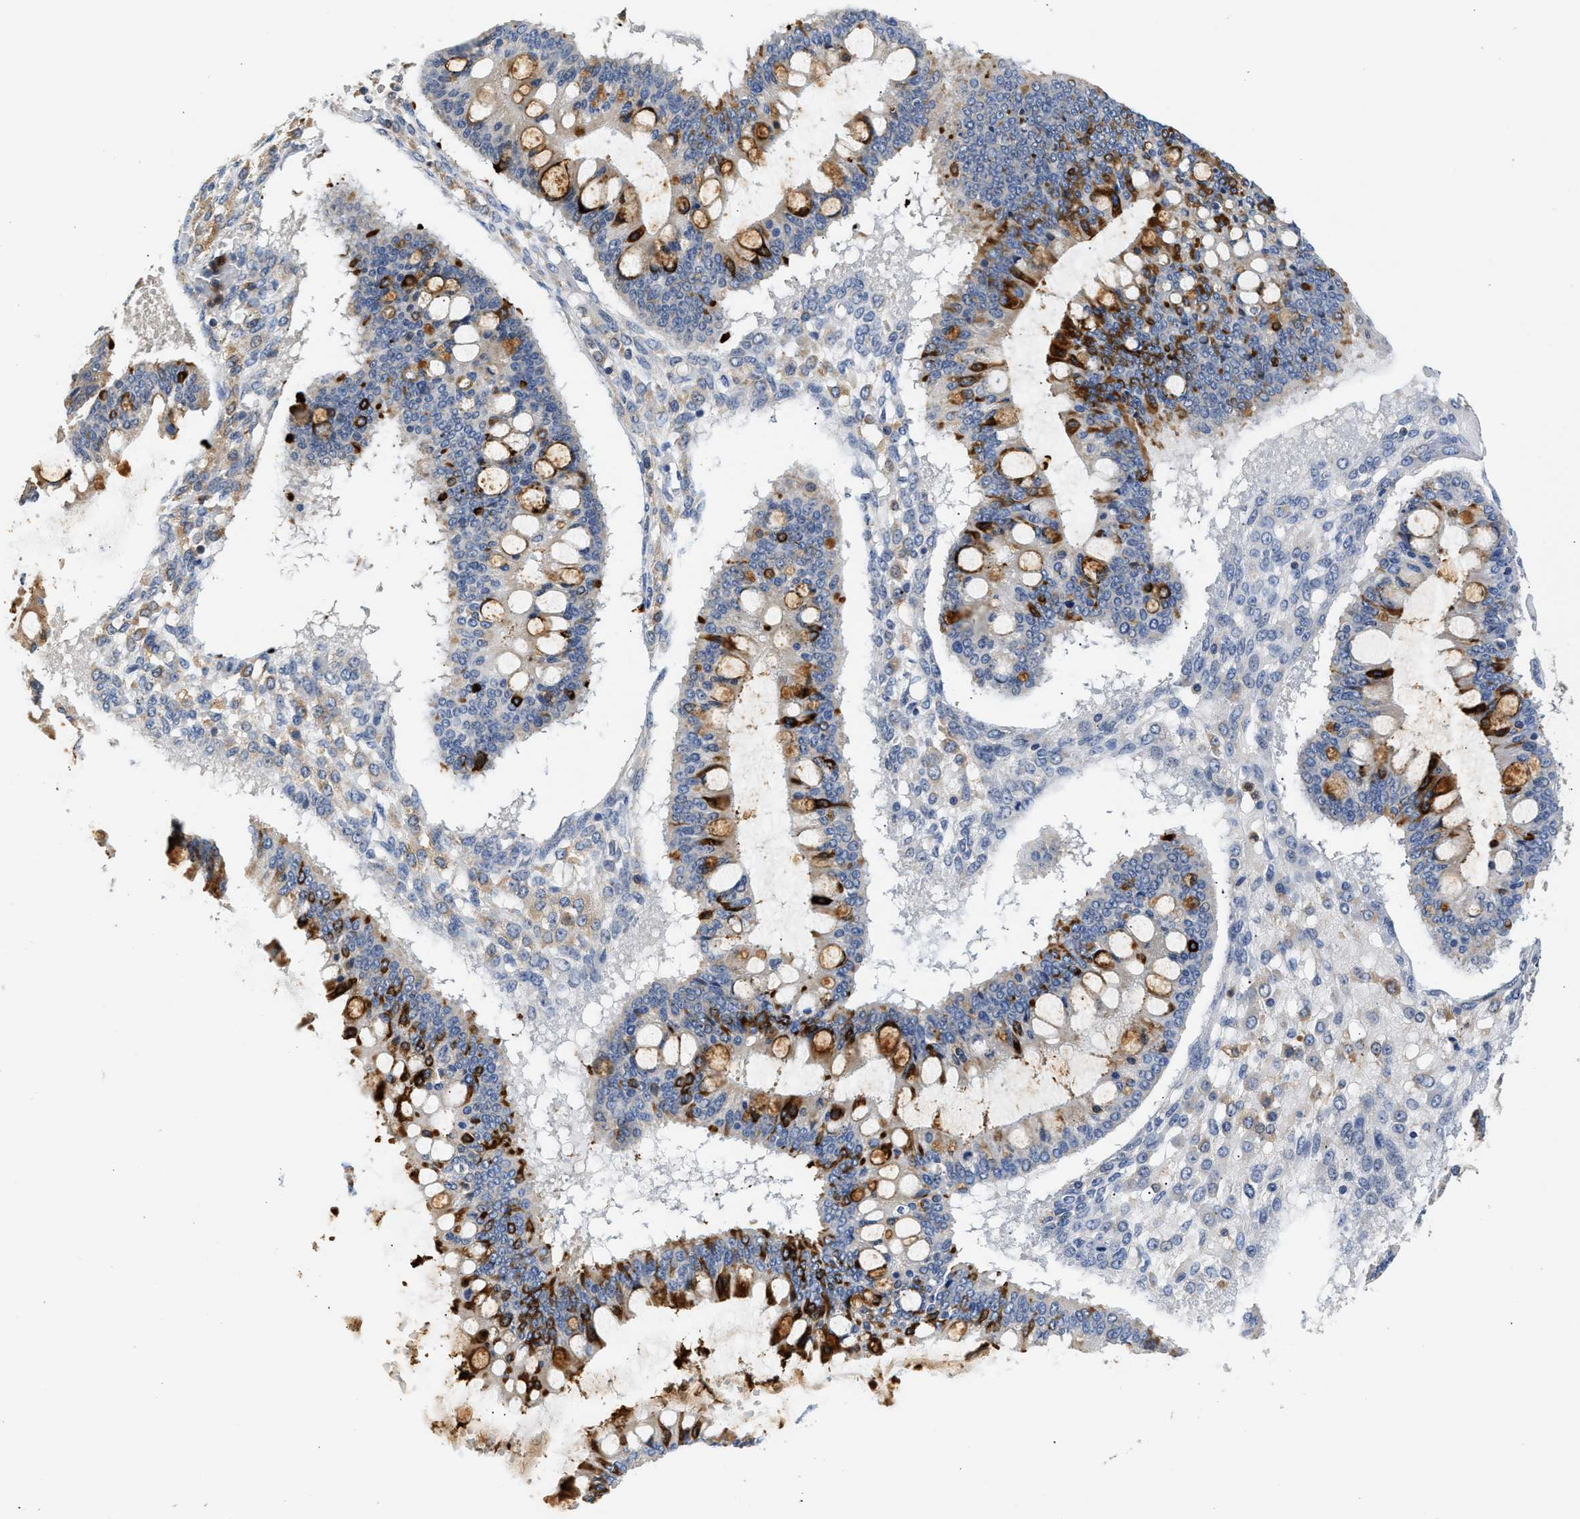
{"staining": {"intensity": "strong", "quantity": "25%-75%", "location": "cytoplasmic/membranous"}, "tissue": "ovarian cancer", "cell_type": "Tumor cells", "image_type": "cancer", "snomed": [{"axis": "morphology", "description": "Cystadenocarcinoma, mucinous, NOS"}, {"axis": "topography", "description": "Ovary"}], "caption": "Ovarian cancer (mucinous cystadenocarcinoma) stained for a protein (brown) displays strong cytoplasmic/membranous positive staining in approximately 25%-75% of tumor cells.", "gene": "RAB31", "patient": {"sex": "female", "age": 73}}